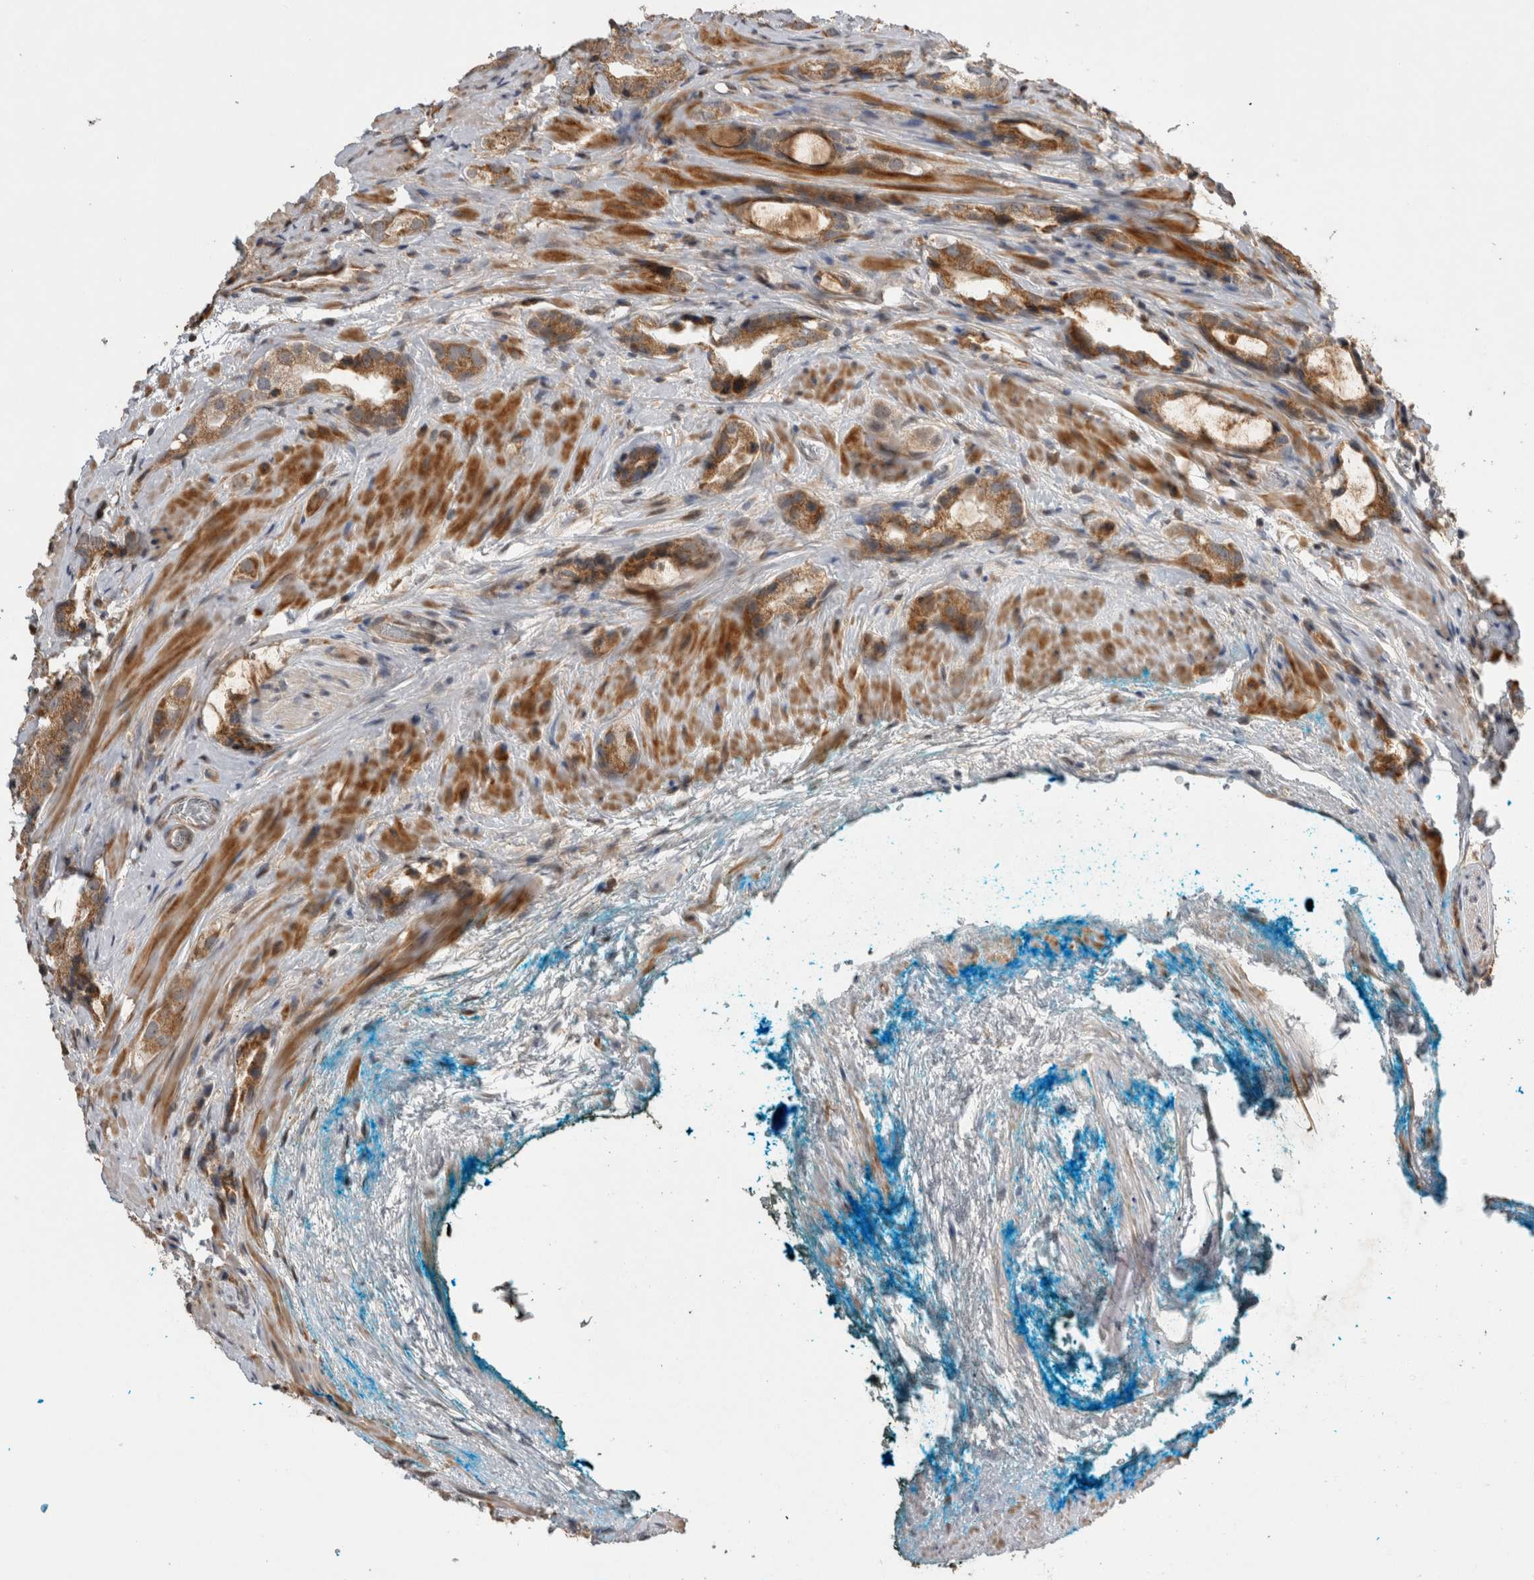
{"staining": {"intensity": "moderate", "quantity": ">75%", "location": "cytoplasmic/membranous"}, "tissue": "prostate cancer", "cell_type": "Tumor cells", "image_type": "cancer", "snomed": [{"axis": "morphology", "description": "Adenocarcinoma, High grade"}, {"axis": "topography", "description": "Prostate"}], "caption": "IHC photomicrograph of neoplastic tissue: human prostate cancer stained using immunohistochemistry exhibits medium levels of moderate protein expression localized specifically in the cytoplasmic/membranous of tumor cells, appearing as a cytoplasmic/membranous brown color.", "gene": "KCNIP1", "patient": {"sex": "male", "age": 63}}